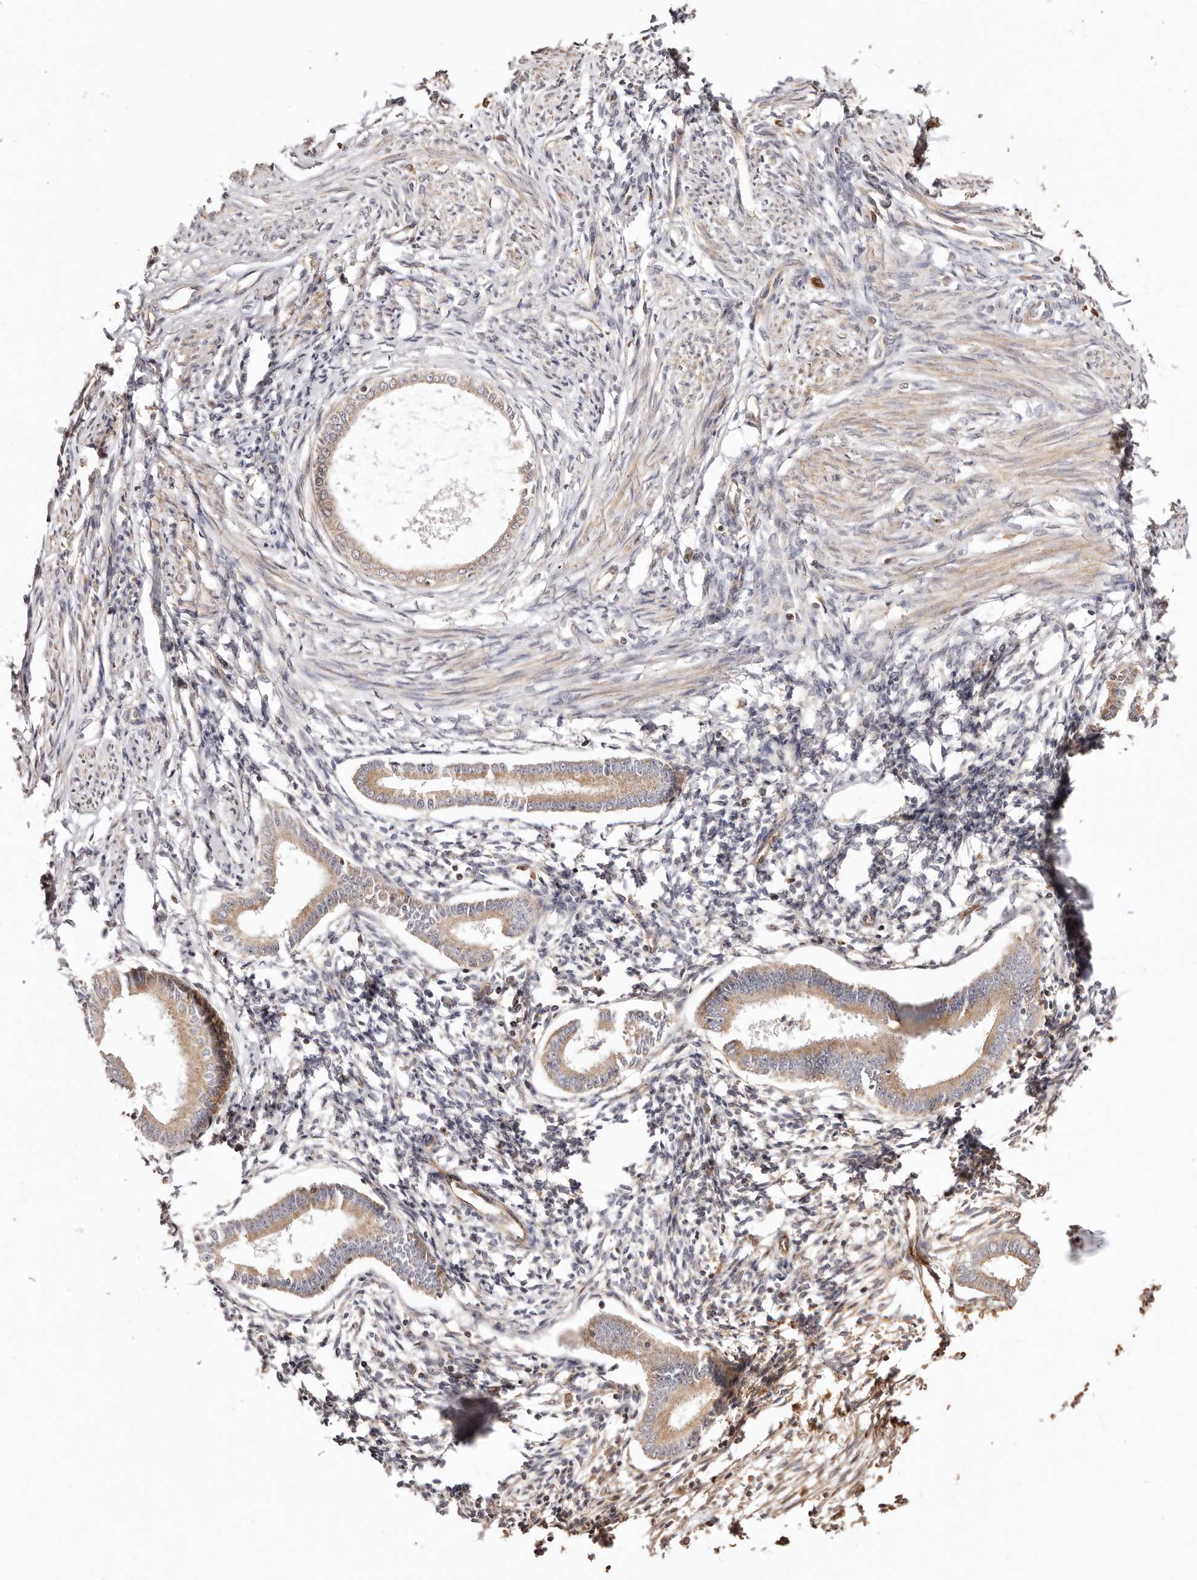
{"staining": {"intensity": "weak", "quantity": "25%-75%", "location": "cytoplasmic/membranous"}, "tissue": "endometrium", "cell_type": "Cells in endometrial stroma", "image_type": "normal", "snomed": [{"axis": "morphology", "description": "Normal tissue, NOS"}, {"axis": "topography", "description": "Endometrium"}], "caption": "An immunohistochemistry micrograph of normal tissue is shown. Protein staining in brown shows weak cytoplasmic/membranous positivity in endometrium within cells in endometrial stroma. Nuclei are stained in blue.", "gene": "MAPK1", "patient": {"sex": "female", "age": 56}}